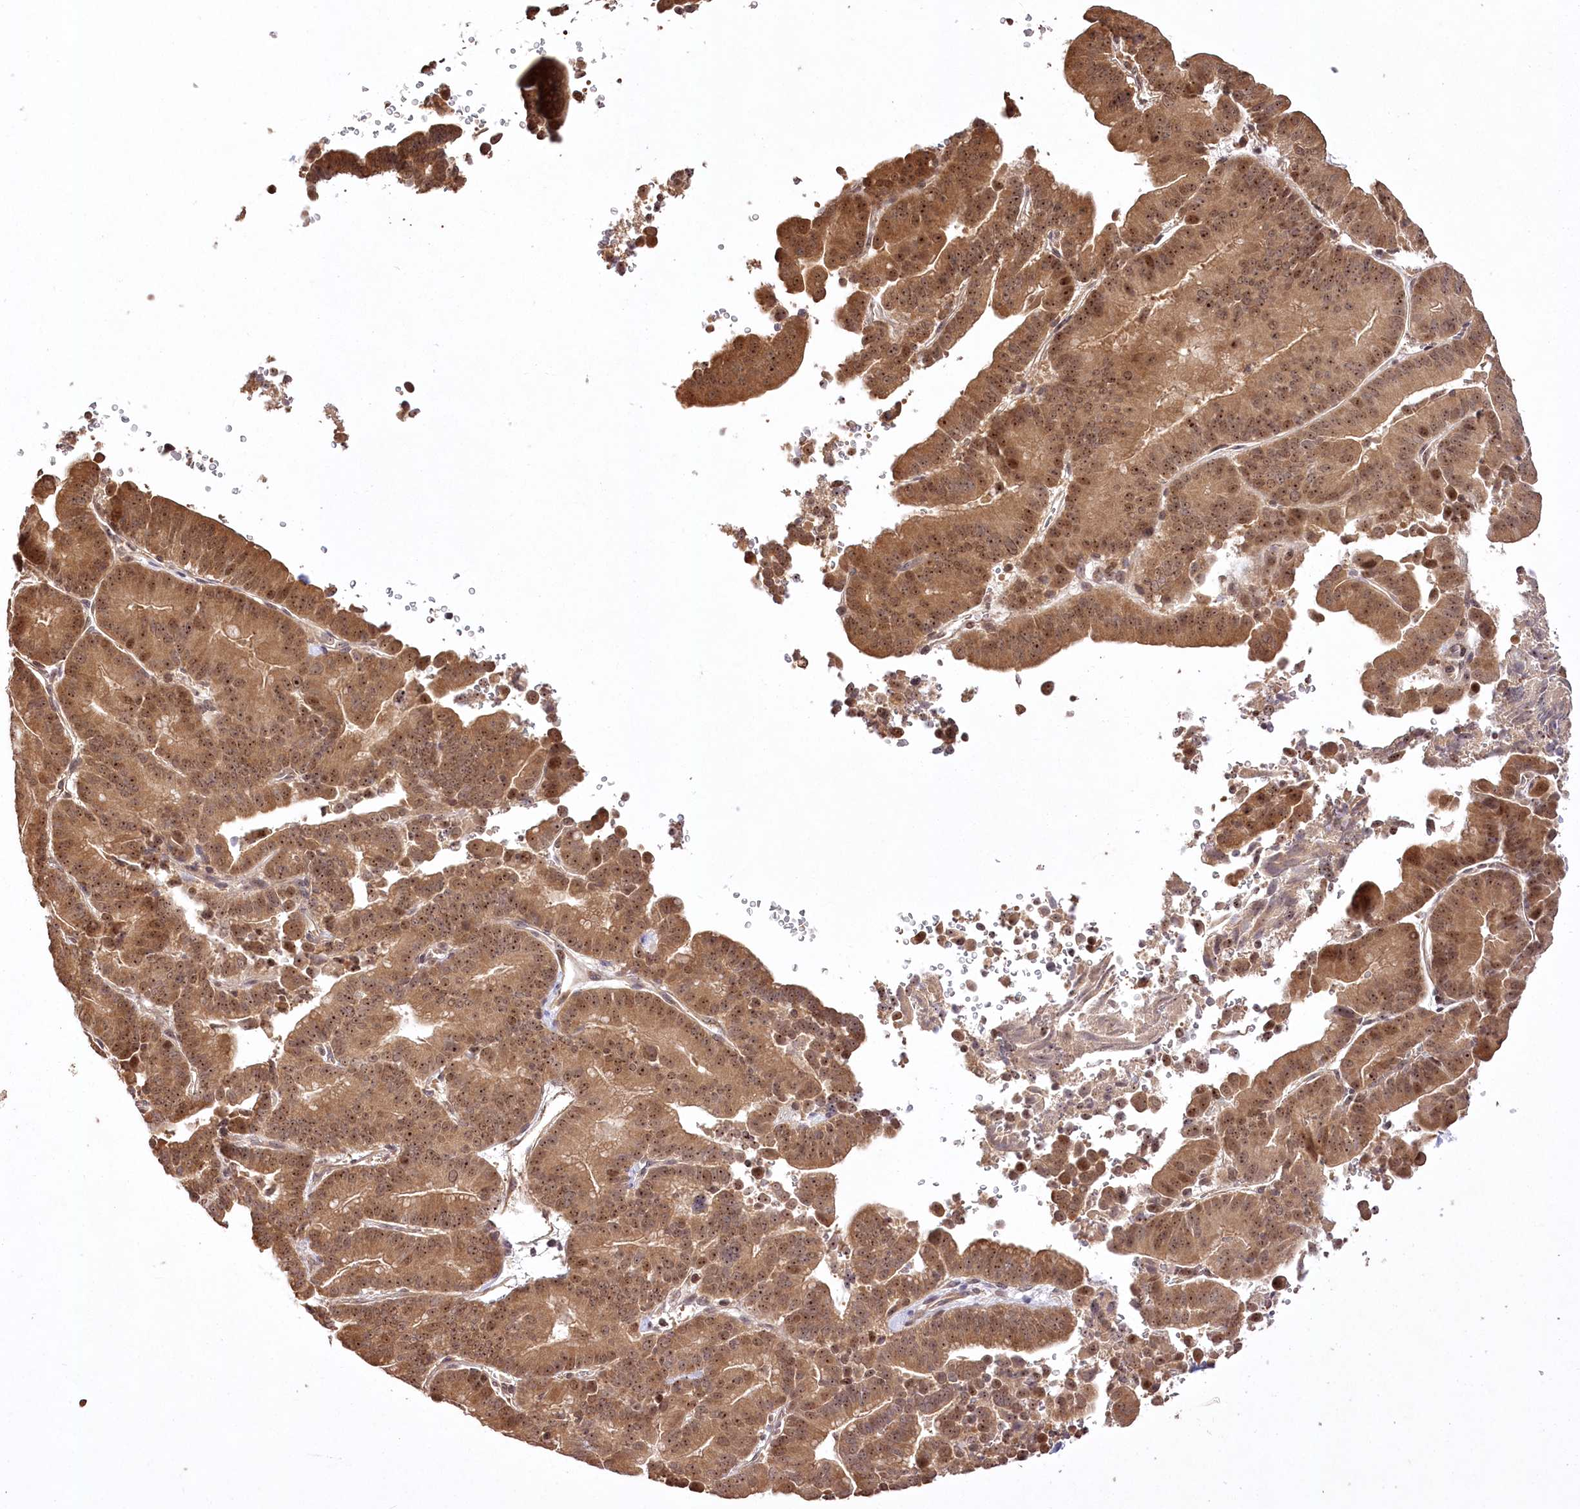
{"staining": {"intensity": "moderate", "quantity": ">75%", "location": "cytoplasmic/membranous,nuclear"}, "tissue": "liver cancer", "cell_type": "Tumor cells", "image_type": "cancer", "snomed": [{"axis": "morphology", "description": "Cholangiocarcinoma"}, {"axis": "topography", "description": "Liver"}], "caption": "The image shows staining of liver cancer, revealing moderate cytoplasmic/membranous and nuclear protein positivity (brown color) within tumor cells. (DAB = brown stain, brightfield microscopy at high magnification).", "gene": "SERGEF", "patient": {"sex": "female", "age": 75}}